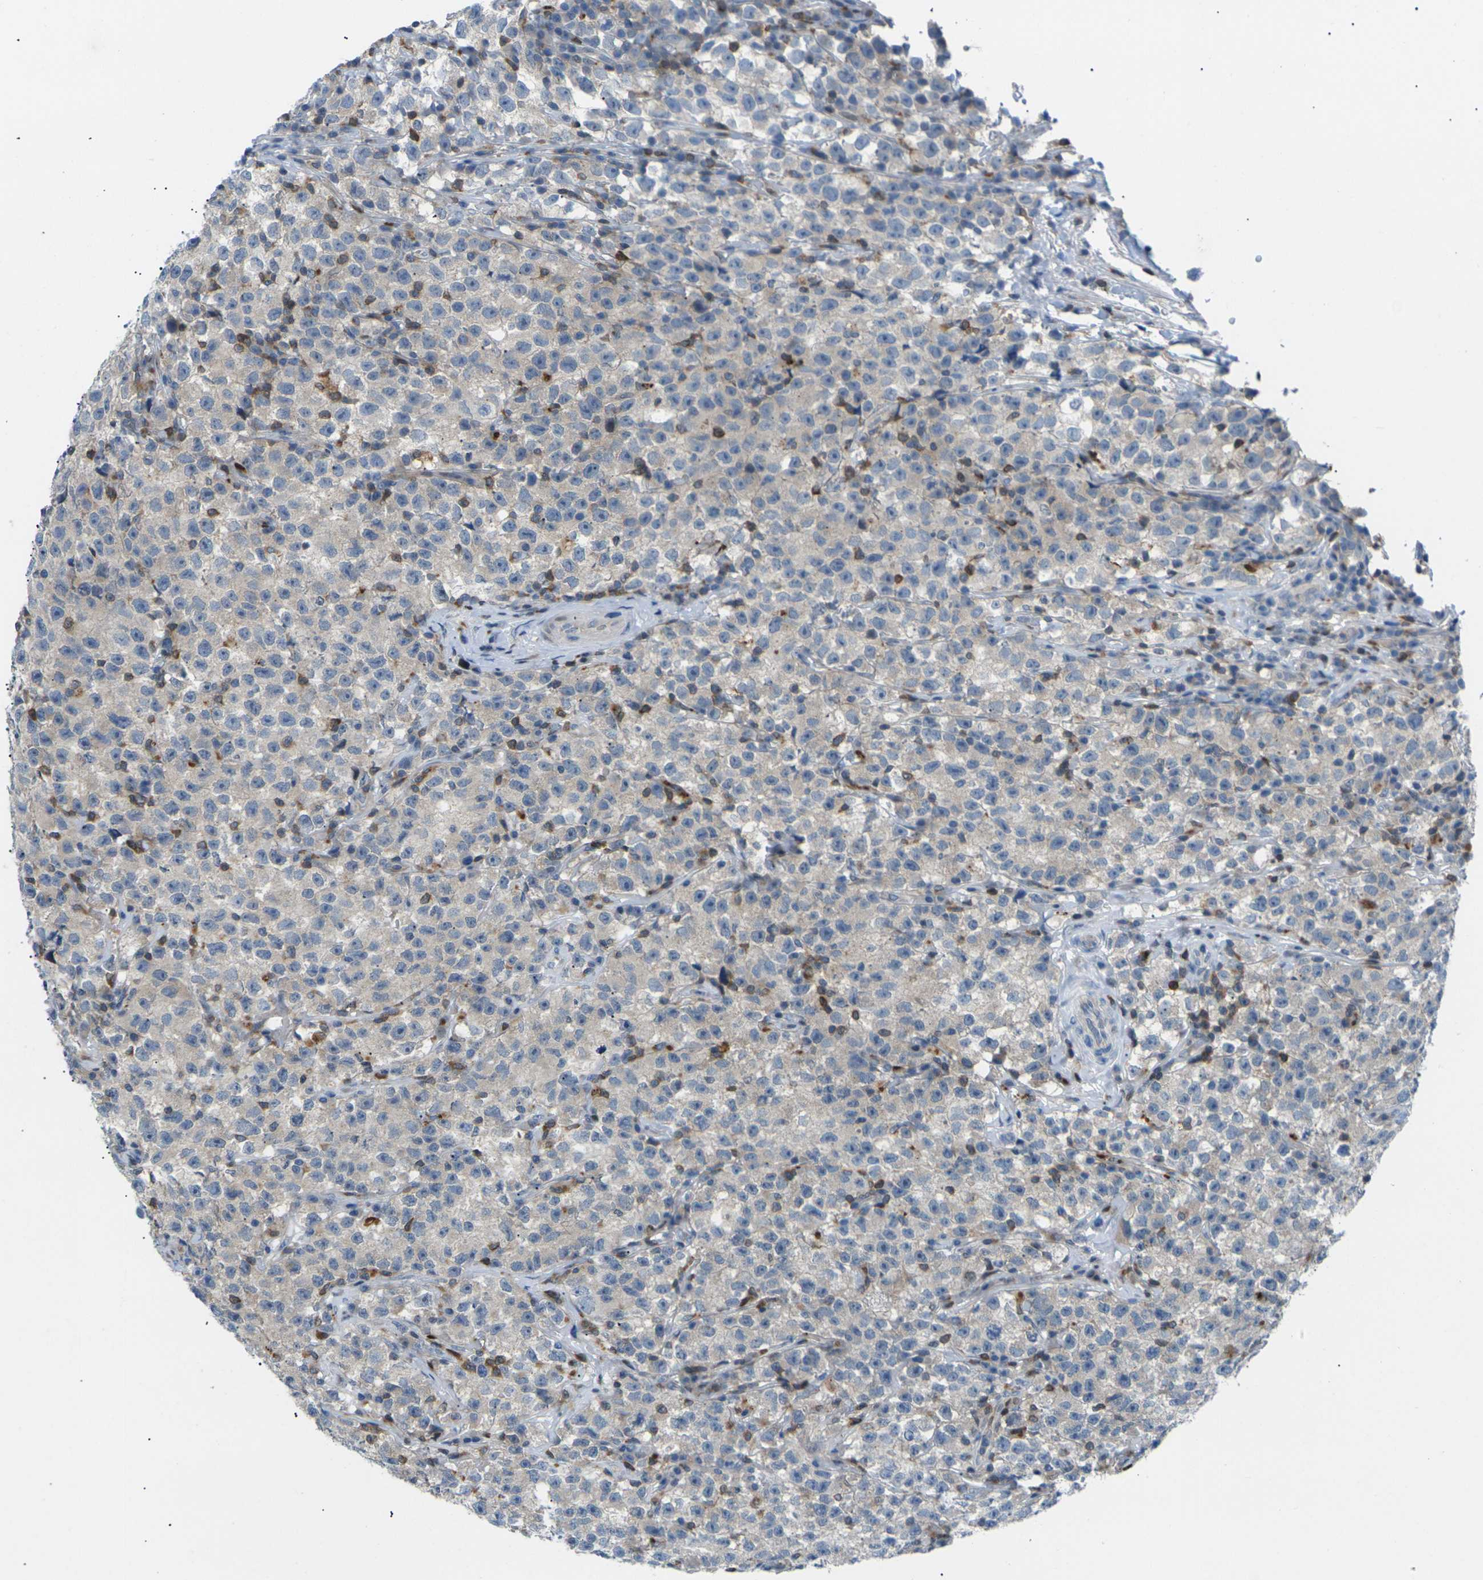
{"staining": {"intensity": "weak", "quantity": "25%-75%", "location": "cytoplasmic/membranous"}, "tissue": "testis cancer", "cell_type": "Tumor cells", "image_type": "cancer", "snomed": [{"axis": "morphology", "description": "Seminoma, NOS"}, {"axis": "topography", "description": "Testis"}], "caption": "An immunohistochemistry (IHC) image of neoplastic tissue is shown. Protein staining in brown shows weak cytoplasmic/membranous positivity in testis cancer within tumor cells. (Brightfield microscopy of DAB IHC at high magnification).", "gene": "RPS6KA3", "patient": {"sex": "male", "age": 22}}